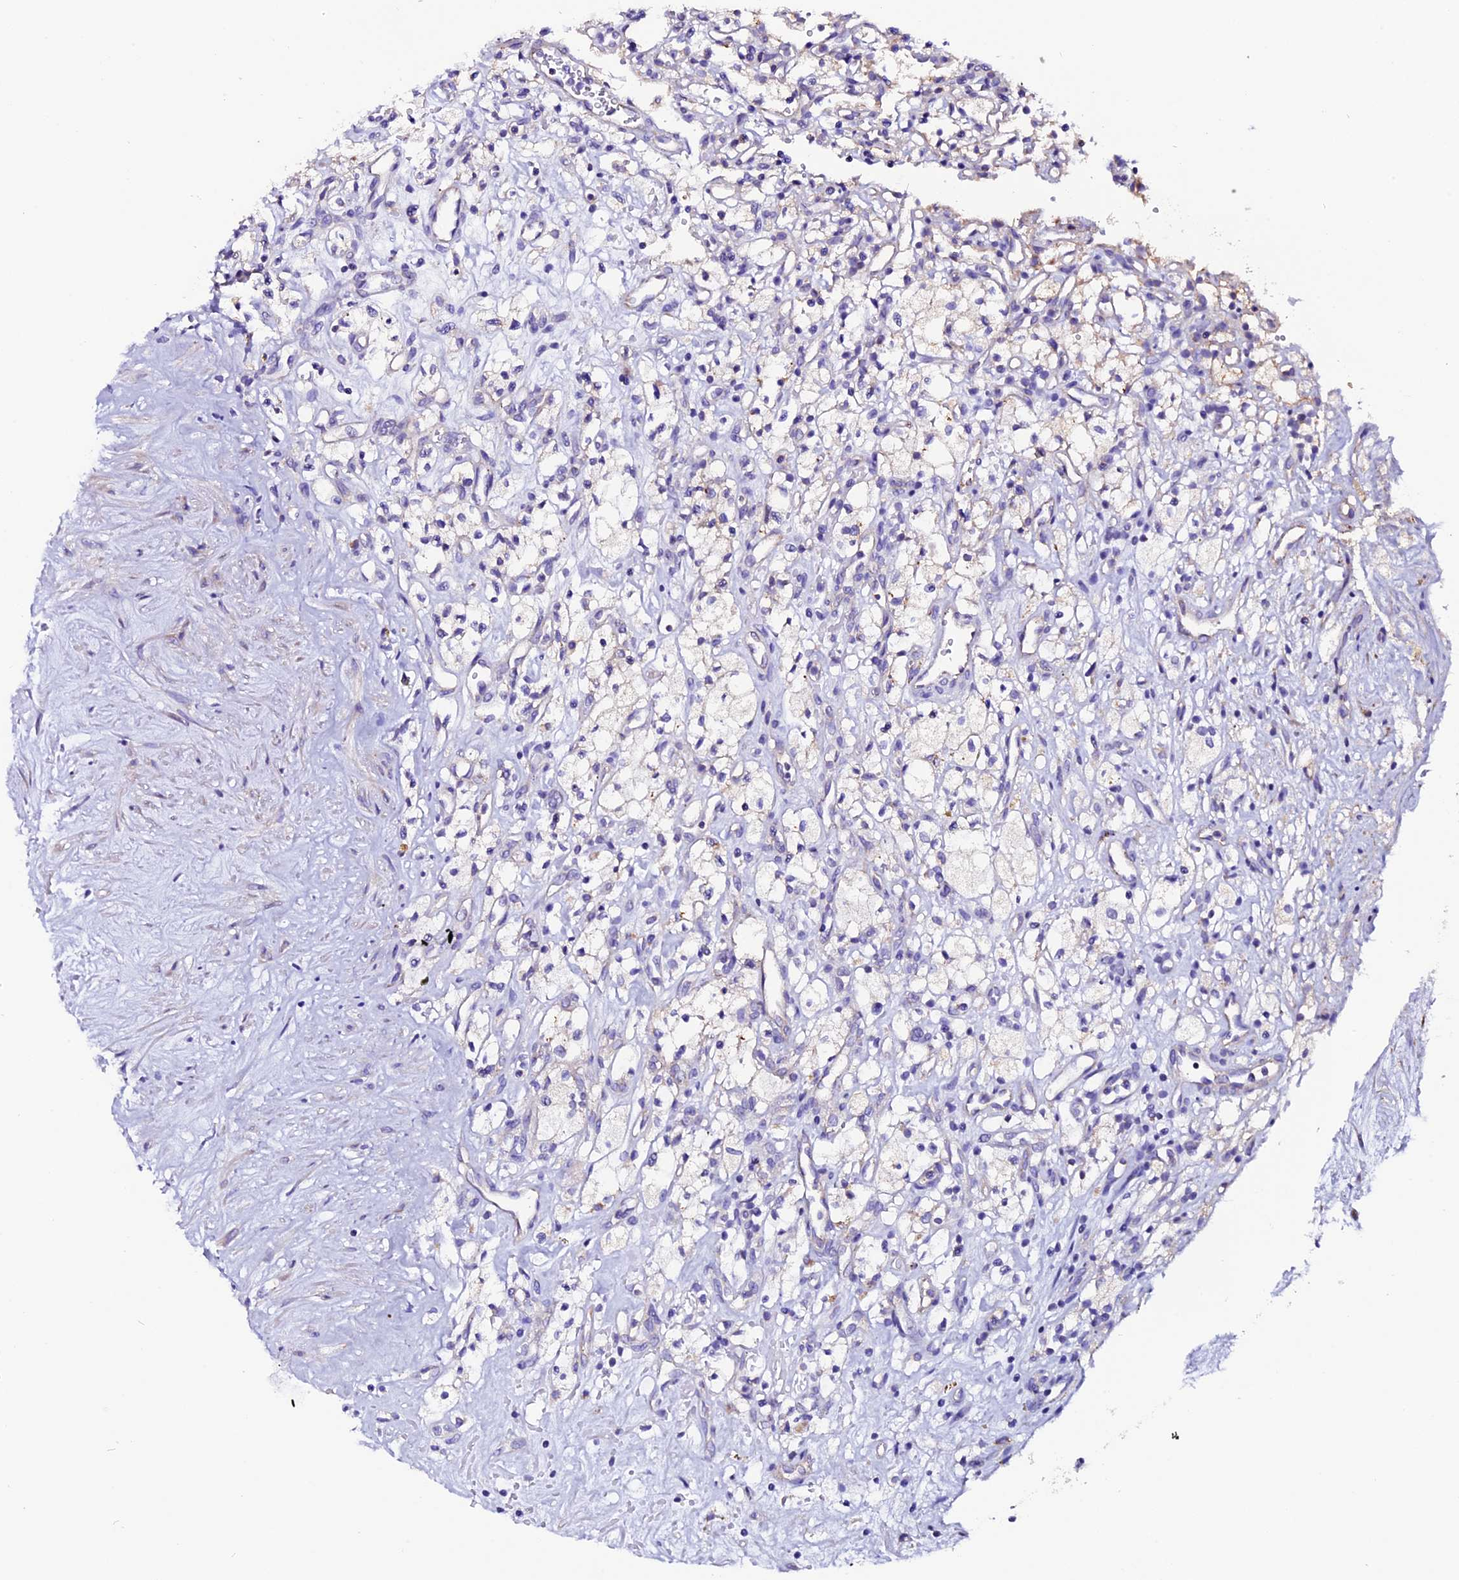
{"staining": {"intensity": "negative", "quantity": "none", "location": "none"}, "tissue": "renal cancer", "cell_type": "Tumor cells", "image_type": "cancer", "snomed": [{"axis": "morphology", "description": "Adenocarcinoma, NOS"}, {"axis": "topography", "description": "Kidney"}], "caption": "There is no significant expression in tumor cells of renal cancer (adenocarcinoma).", "gene": "COMTD1", "patient": {"sex": "male", "age": 59}}